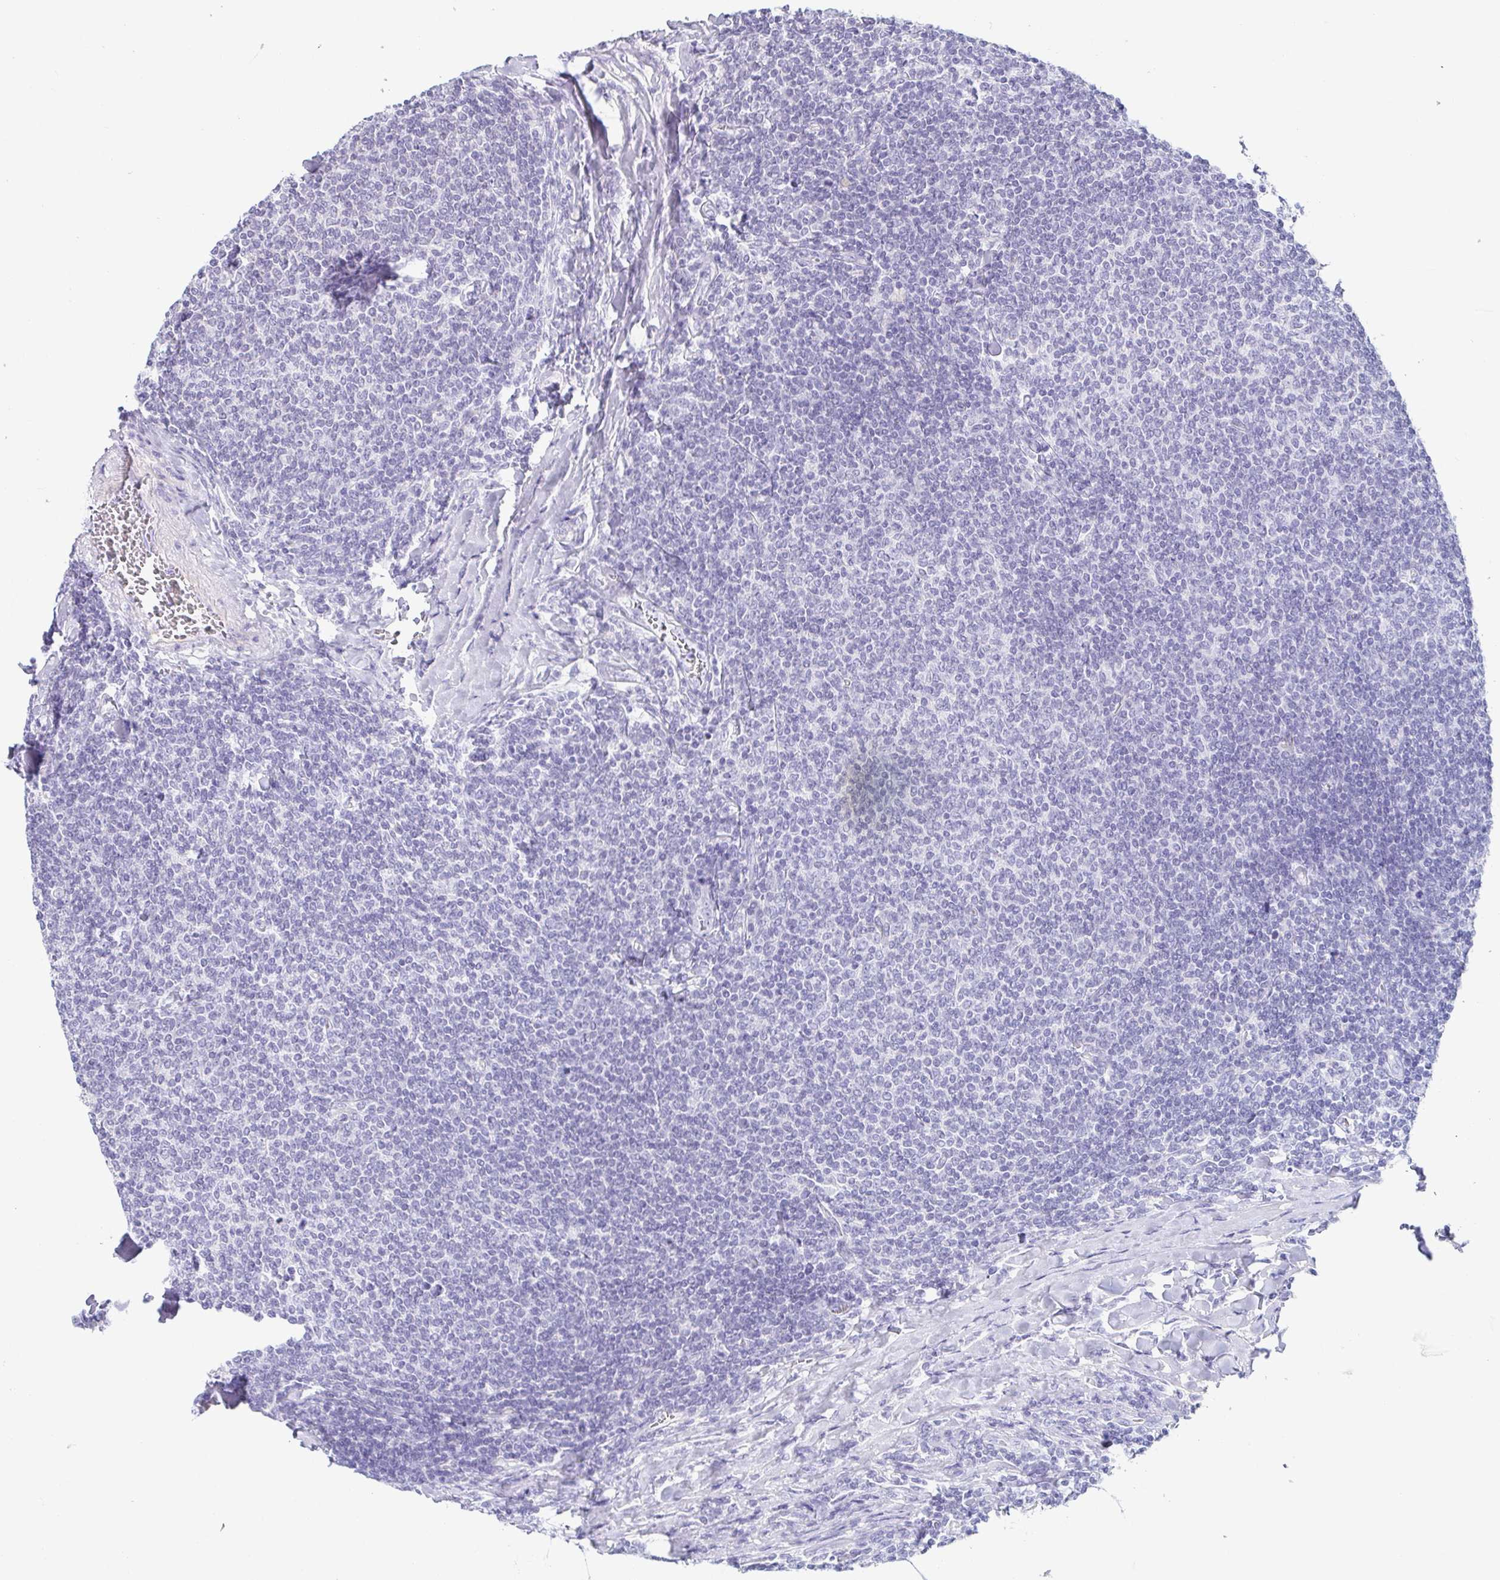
{"staining": {"intensity": "negative", "quantity": "none", "location": "none"}, "tissue": "lymphoma", "cell_type": "Tumor cells", "image_type": "cancer", "snomed": [{"axis": "morphology", "description": "Malignant lymphoma, non-Hodgkin's type, Low grade"}, {"axis": "topography", "description": "Lymph node"}], "caption": "IHC histopathology image of neoplastic tissue: human malignant lymphoma, non-Hodgkin's type (low-grade) stained with DAB reveals no significant protein positivity in tumor cells. (Stains: DAB immunohistochemistry (IHC) with hematoxylin counter stain, Microscopy: brightfield microscopy at high magnification).", "gene": "PRR27", "patient": {"sex": "male", "age": 52}}